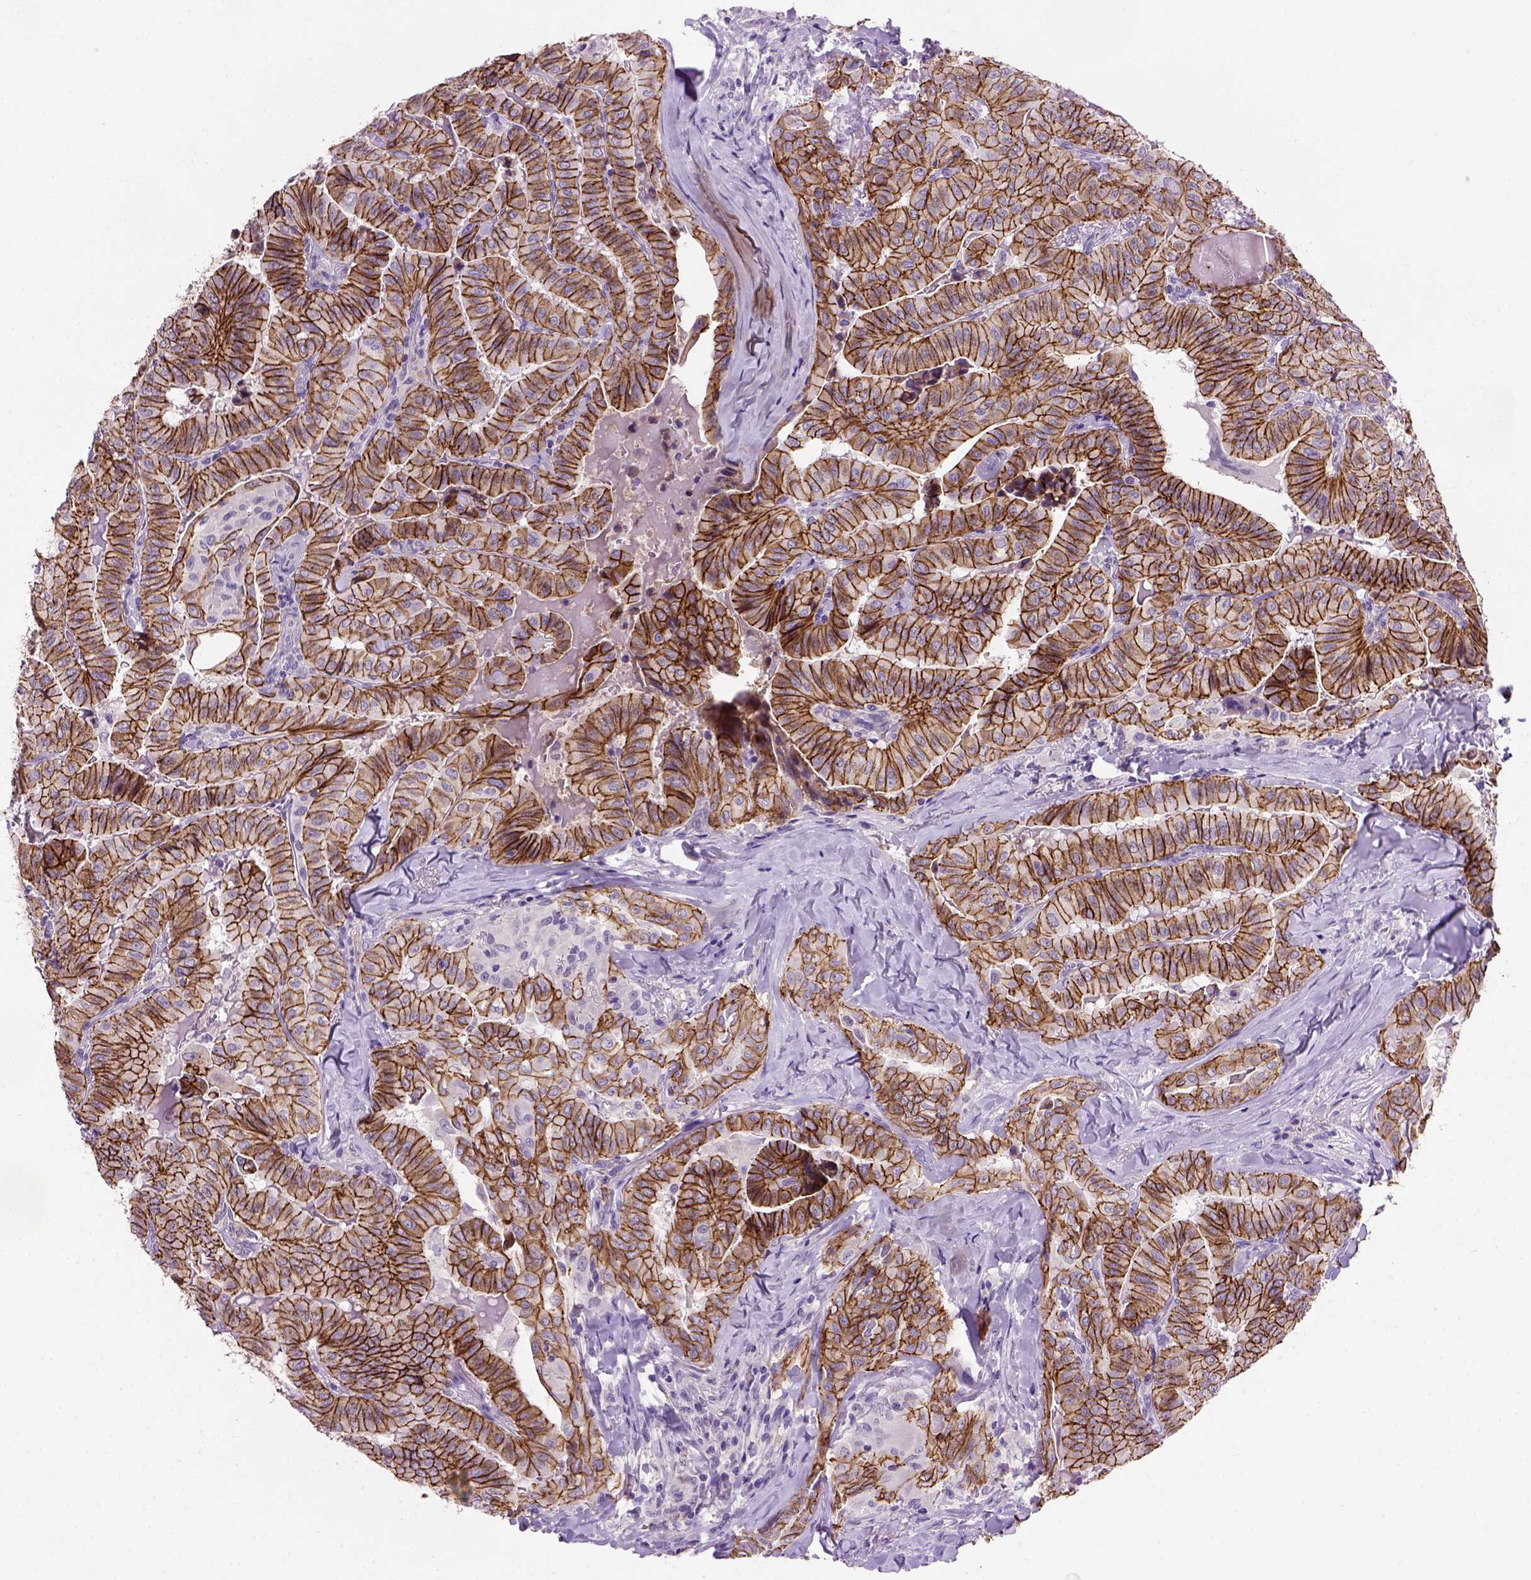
{"staining": {"intensity": "strong", "quantity": ">75%", "location": "cytoplasmic/membranous"}, "tissue": "thyroid cancer", "cell_type": "Tumor cells", "image_type": "cancer", "snomed": [{"axis": "morphology", "description": "Papillary adenocarcinoma, NOS"}, {"axis": "topography", "description": "Thyroid gland"}], "caption": "An IHC image of neoplastic tissue is shown. Protein staining in brown shows strong cytoplasmic/membranous positivity in thyroid cancer within tumor cells. Ihc stains the protein of interest in brown and the nuclei are stained blue.", "gene": "CDH1", "patient": {"sex": "female", "age": 68}}